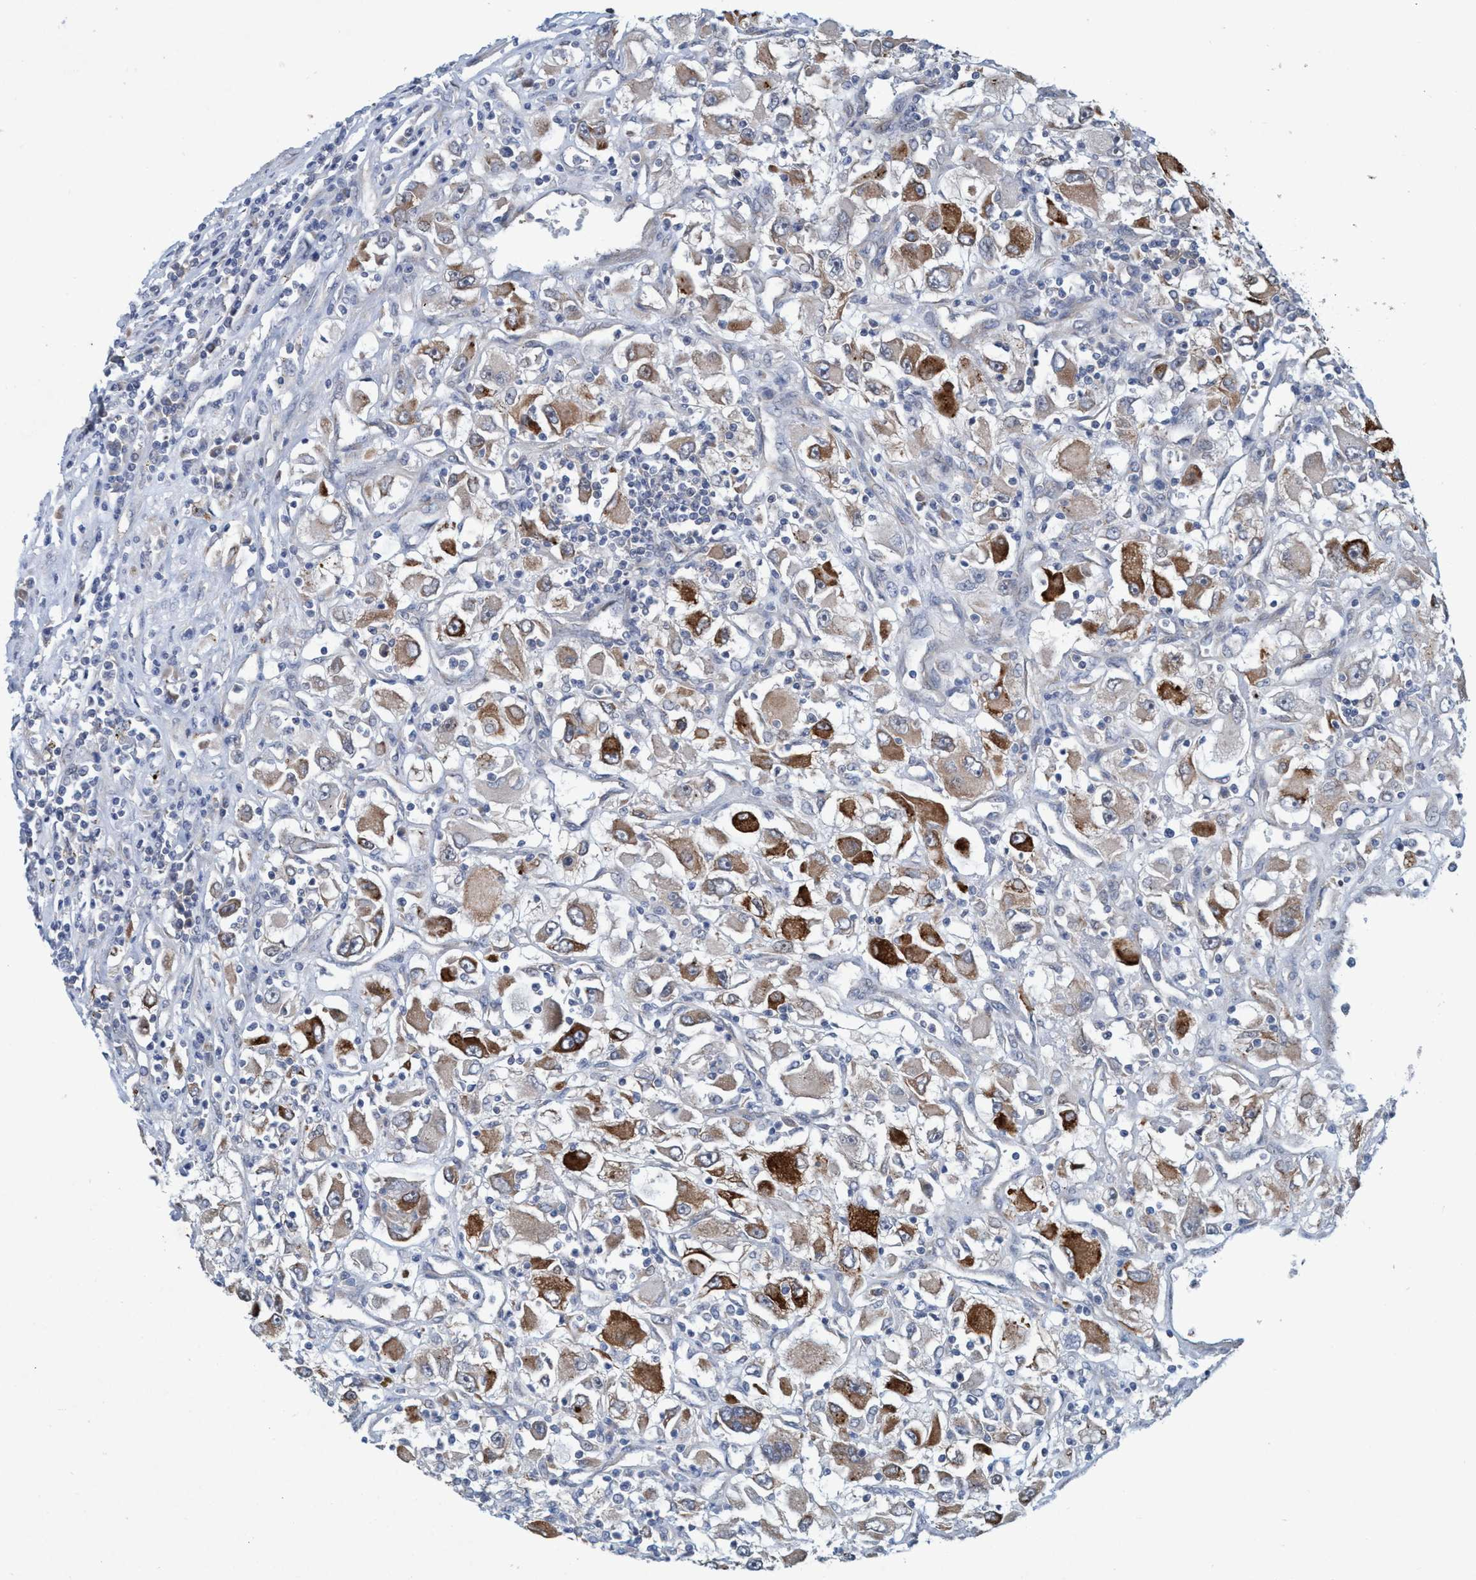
{"staining": {"intensity": "moderate", "quantity": "25%-75%", "location": "cytoplasmic/membranous"}, "tissue": "renal cancer", "cell_type": "Tumor cells", "image_type": "cancer", "snomed": [{"axis": "morphology", "description": "Adenocarcinoma, NOS"}, {"axis": "topography", "description": "Kidney"}], "caption": "This is a photomicrograph of immunohistochemistry staining of renal cancer (adenocarcinoma), which shows moderate staining in the cytoplasmic/membranous of tumor cells.", "gene": "TRIM65", "patient": {"sex": "female", "age": 52}}